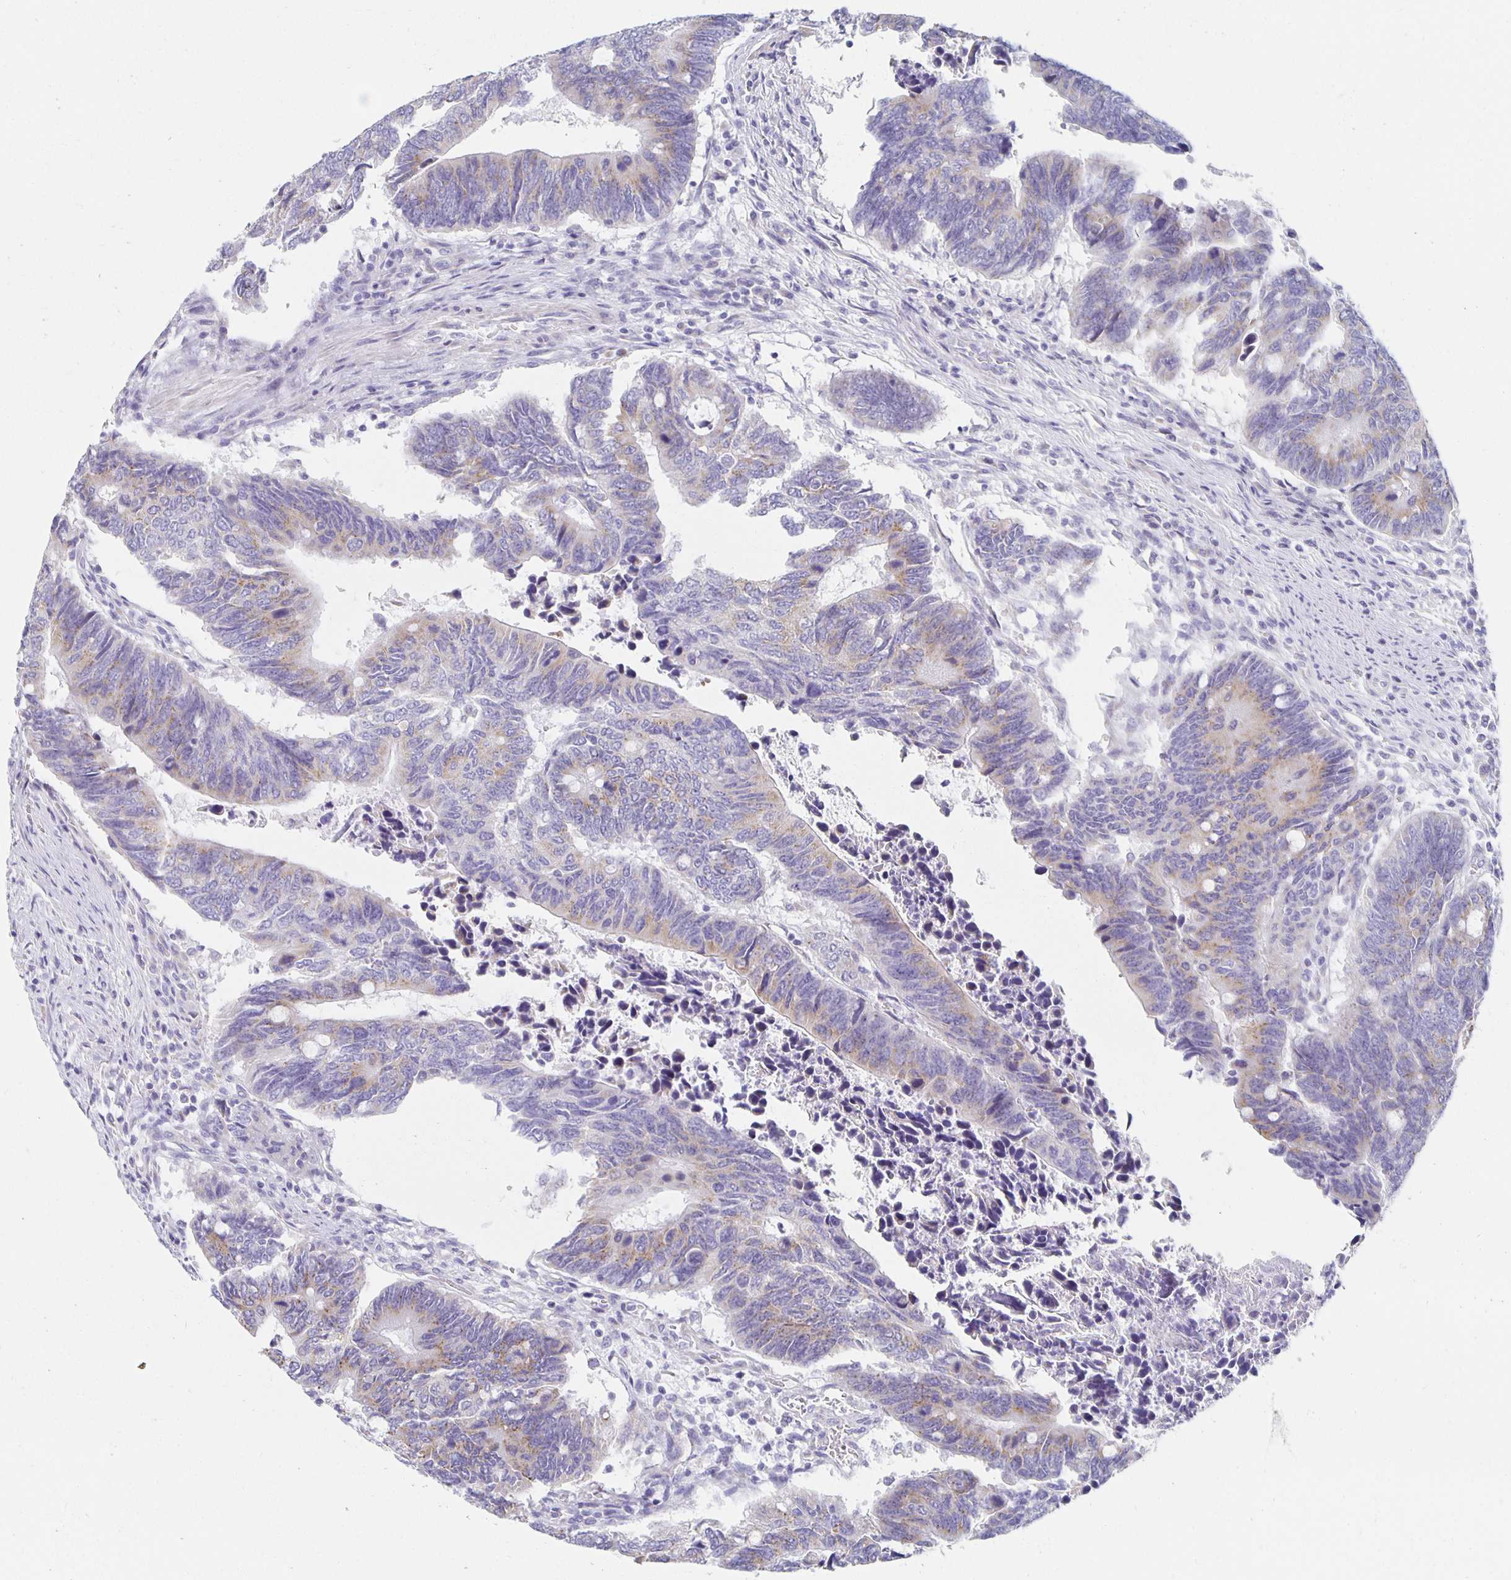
{"staining": {"intensity": "moderate", "quantity": "25%-75%", "location": "cytoplasmic/membranous"}, "tissue": "colorectal cancer", "cell_type": "Tumor cells", "image_type": "cancer", "snomed": [{"axis": "morphology", "description": "Adenocarcinoma, NOS"}, {"axis": "topography", "description": "Colon"}], "caption": "Immunohistochemical staining of colorectal adenocarcinoma exhibits medium levels of moderate cytoplasmic/membranous protein staining in approximately 25%-75% of tumor cells.", "gene": "TEX44", "patient": {"sex": "male", "age": 87}}